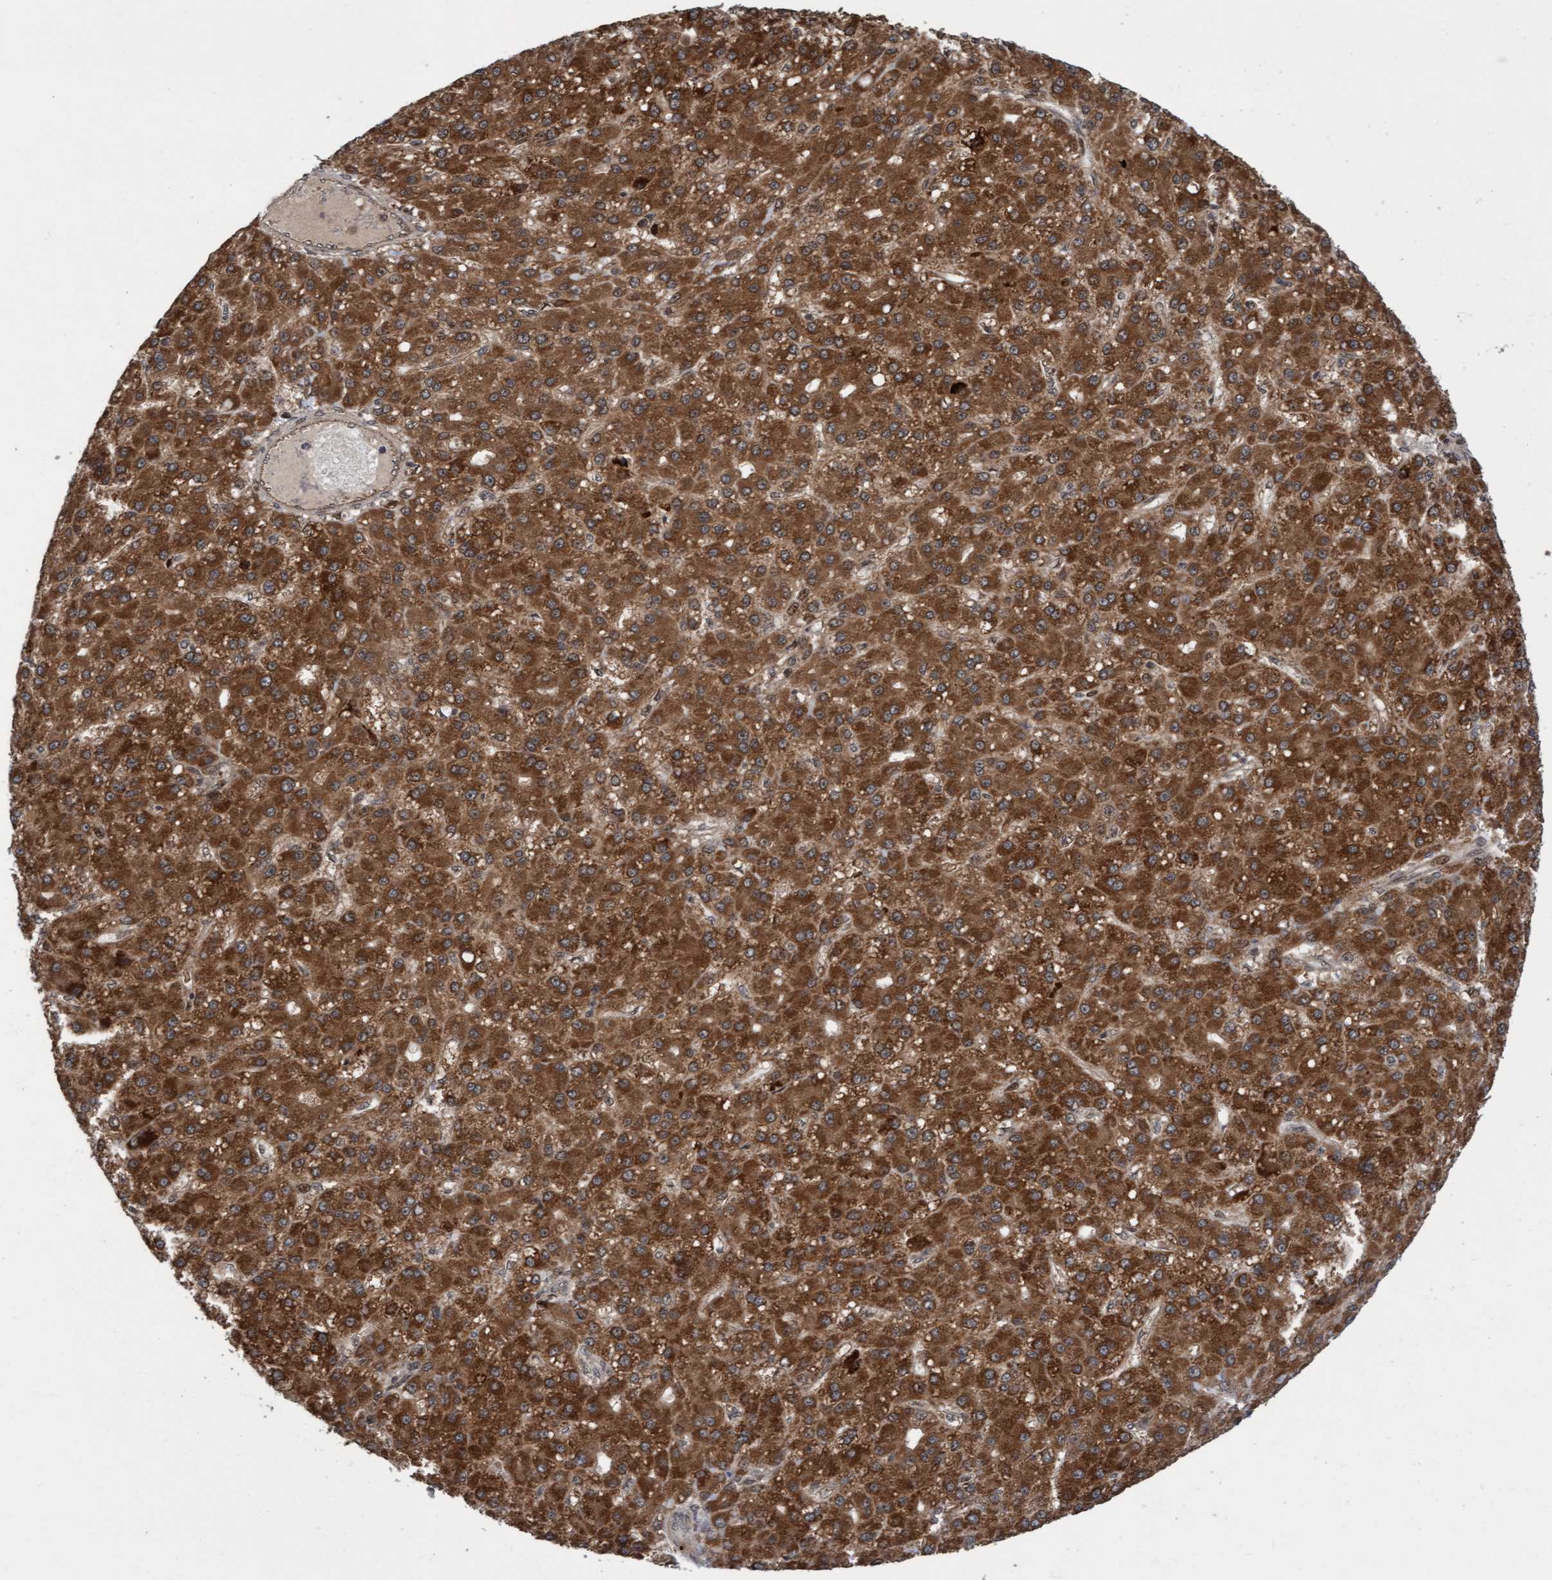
{"staining": {"intensity": "strong", "quantity": ">75%", "location": "cytoplasmic/membranous"}, "tissue": "liver cancer", "cell_type": "Tumor cells", "image_type": "cancer", "snomed": [{"axis": "morphology", "description": "Carcinoma, Hepatocellular, NOS"}, {"axis": "topography", "description": "Liver"}], "caption": "Protein staining demonstrates strong cytoplasmic/membranous expression in approximately >75% of tumor cells in liver cancer (hepatocellular carcinoma).", "gene": "ITFG1", "patient": {"sex": "male", "age": 67}}